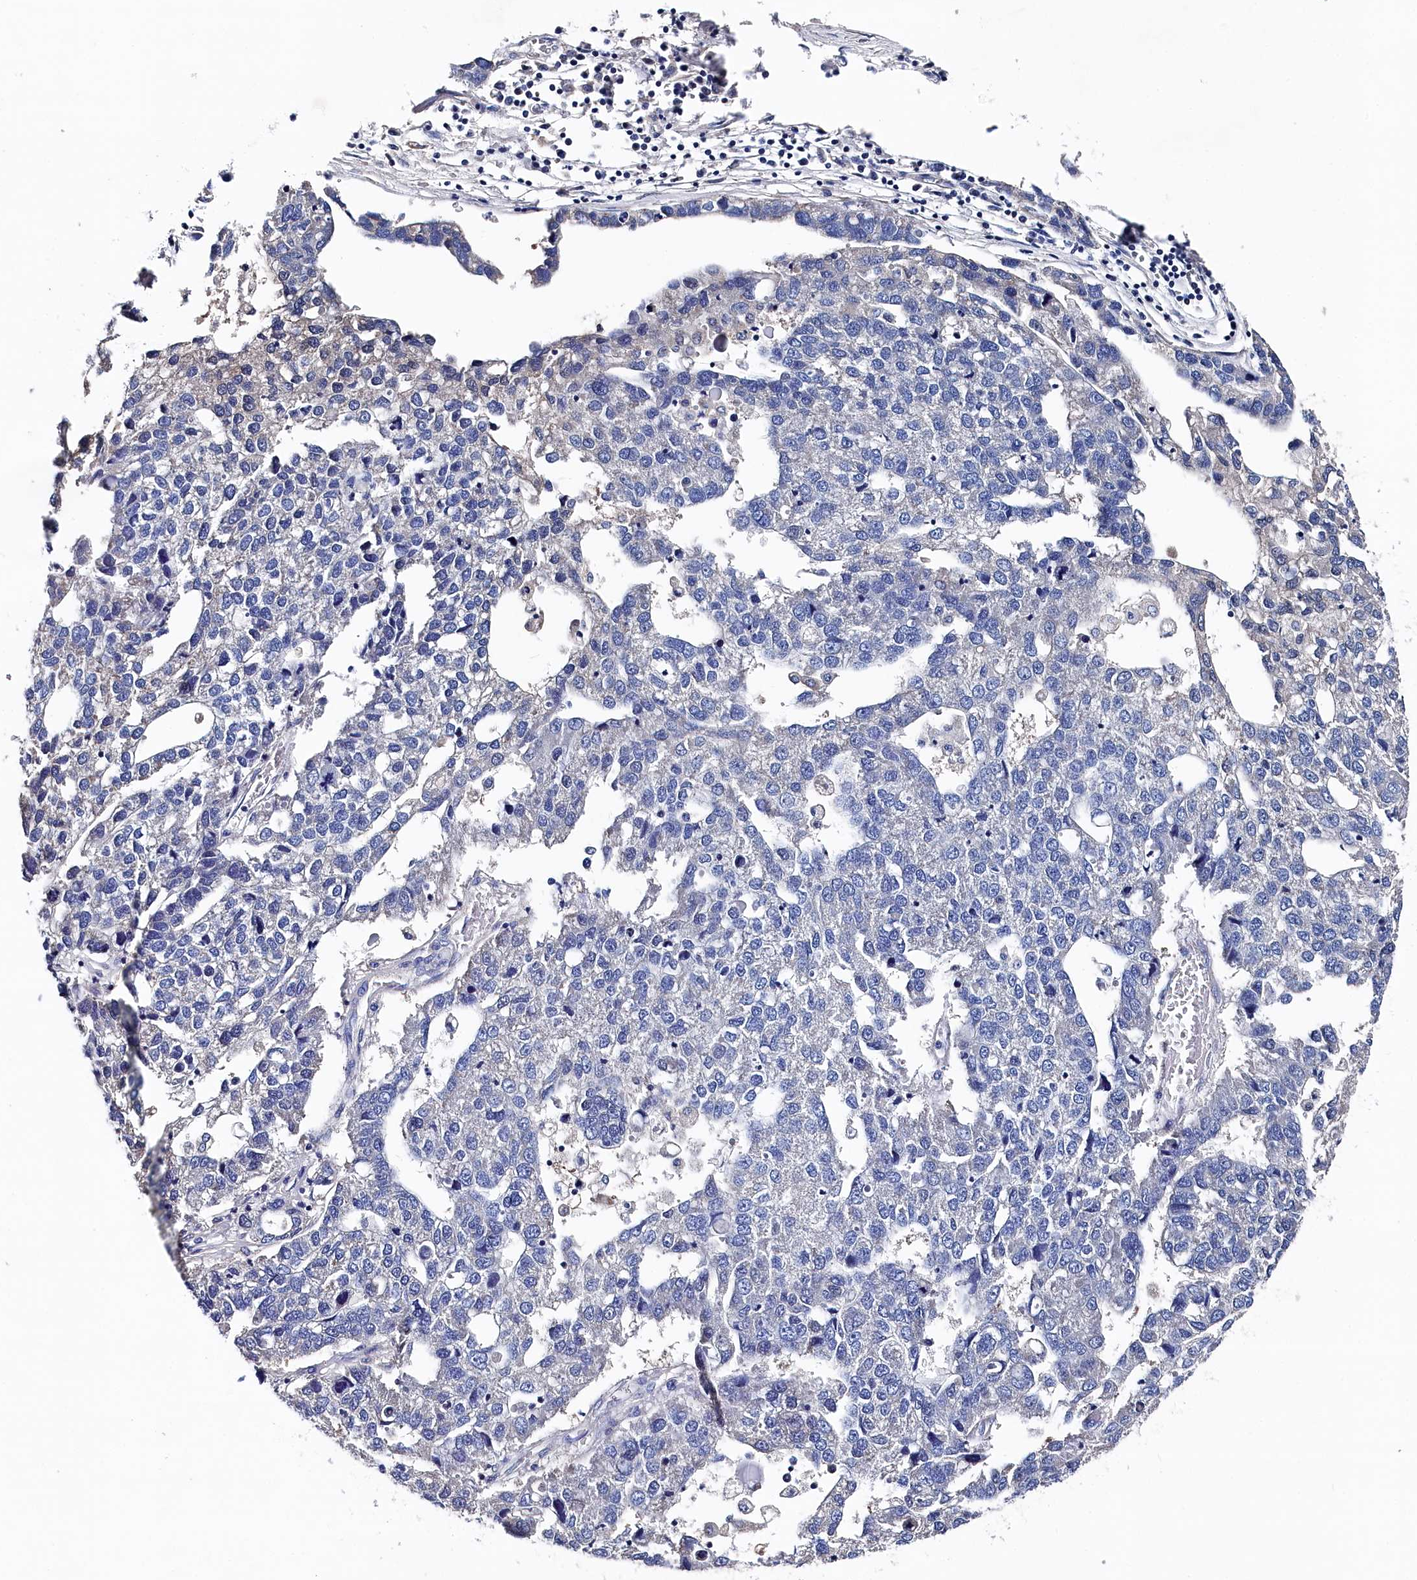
{"staining": {"intensity": "negative", "quantity": "none", "location": "none"}, "tissue": "pancreatic cancer", "cell_type": "Tumor cells", "image_type": "cancer", "snomed": [{"axis": "morphology", "description": "Adenocarcinoma, NOS"}, {"axis": "topography", "description": "Pancreas"}], "caption": "High magnification brightfield microscopy of pancreatic cancer (adenocarcinoma) stained with DAB (brown) and counterstained with hematoxylin (blue): tumor cells show no significant expression.", "gene": "BHMT", "patient": {"sex": "female", "age": 61}}